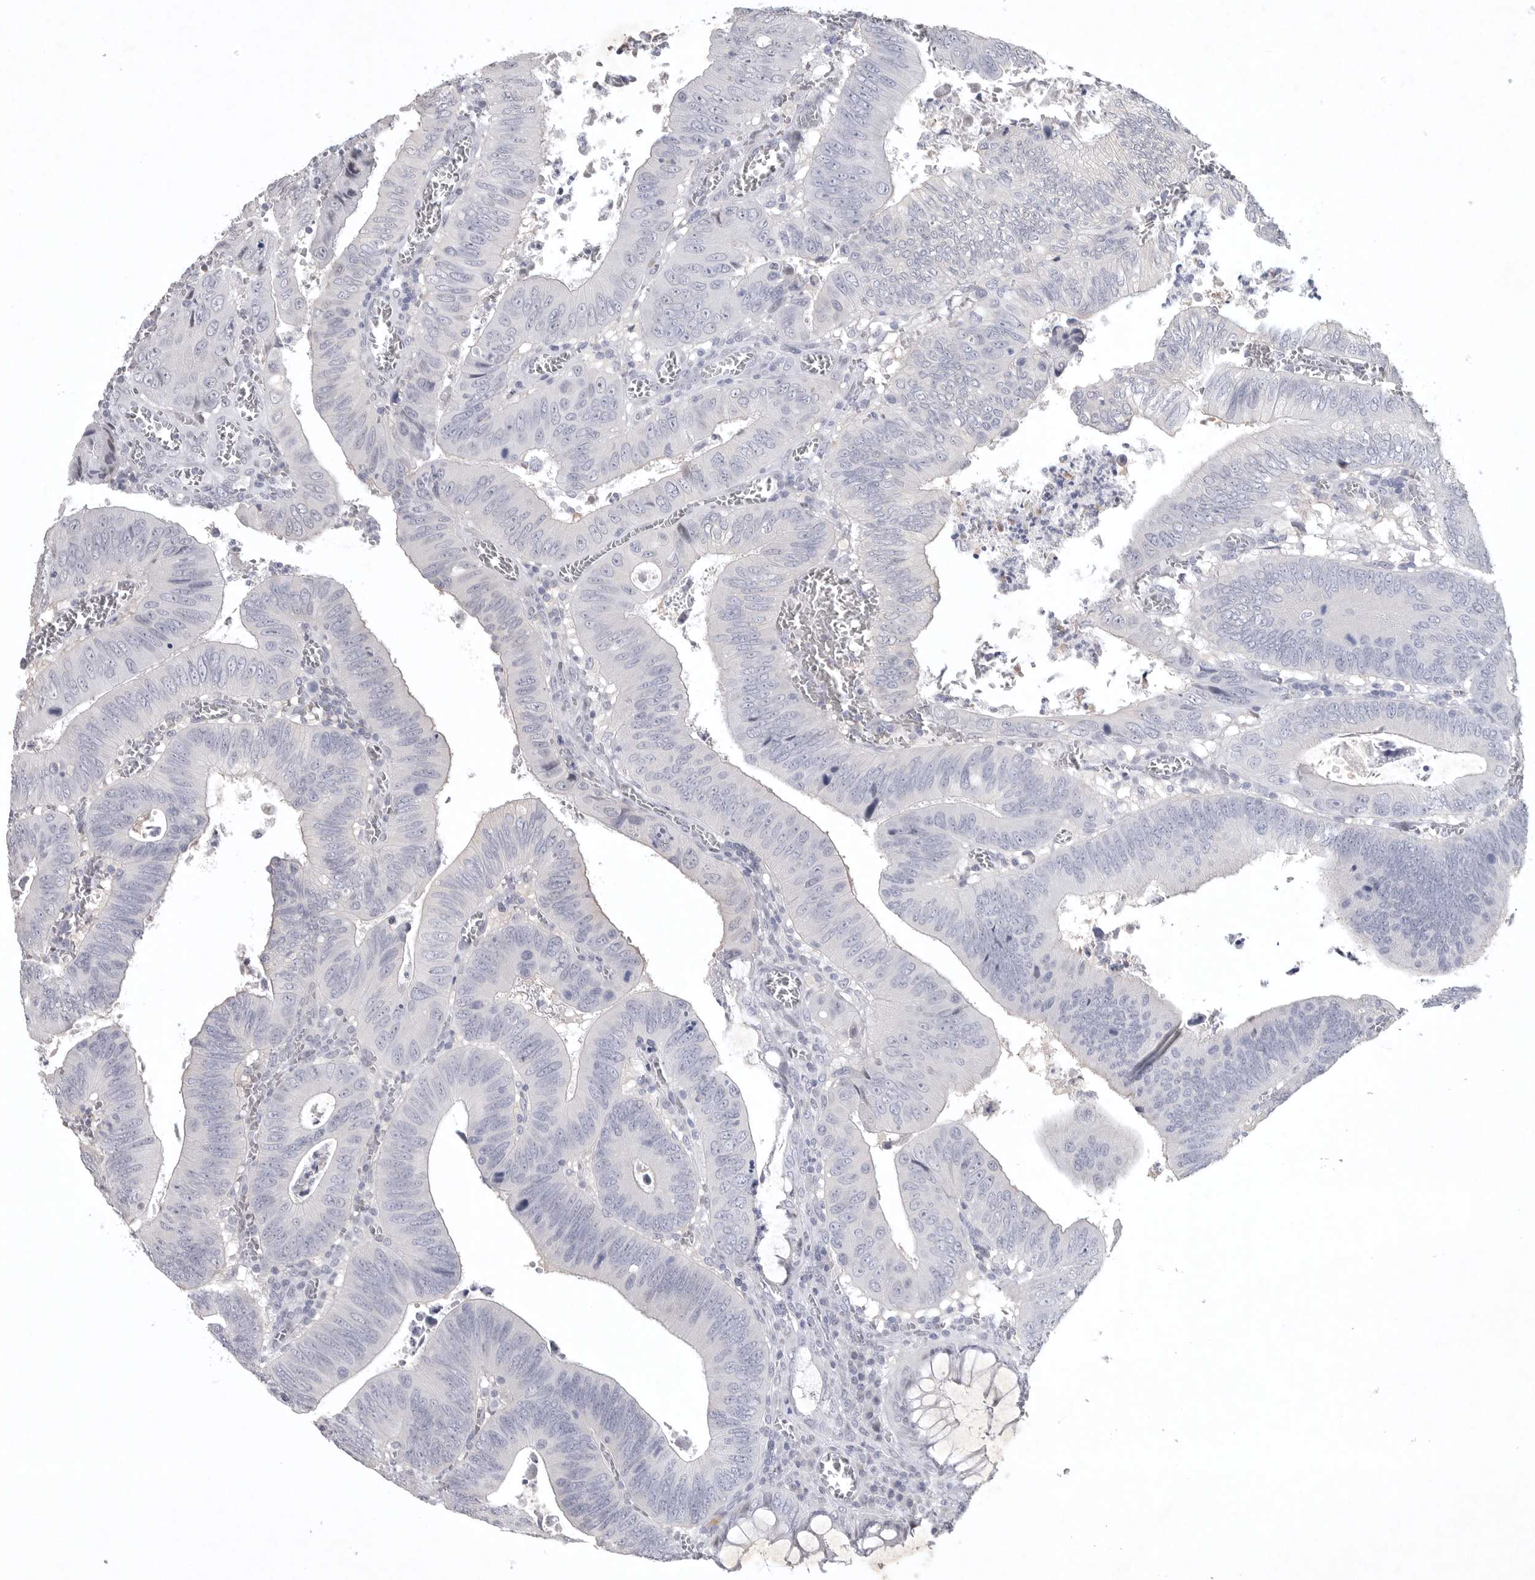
{"staining": {"intensity": "negative", "quantity": "none", "location": "none"}, "tissue": "colorectal cancer", "cell_type": "Tumor cells", "image_type": "cancer", "snomed": [{"axis": "morphology", "description": "Inflammation, NOS"}, {"axis": "morphology", "description": "Adenocarcinoma, NOS"}, {"axis": "topography", "description": "Colon"}], "caption": "IHC histopathology image of human adenocarcinoma (colorectal) stained for a protein (brown), which displays no staining in tumor cells.", "gene": "TNR", "patient": {"sex": "male", "age": 72}}